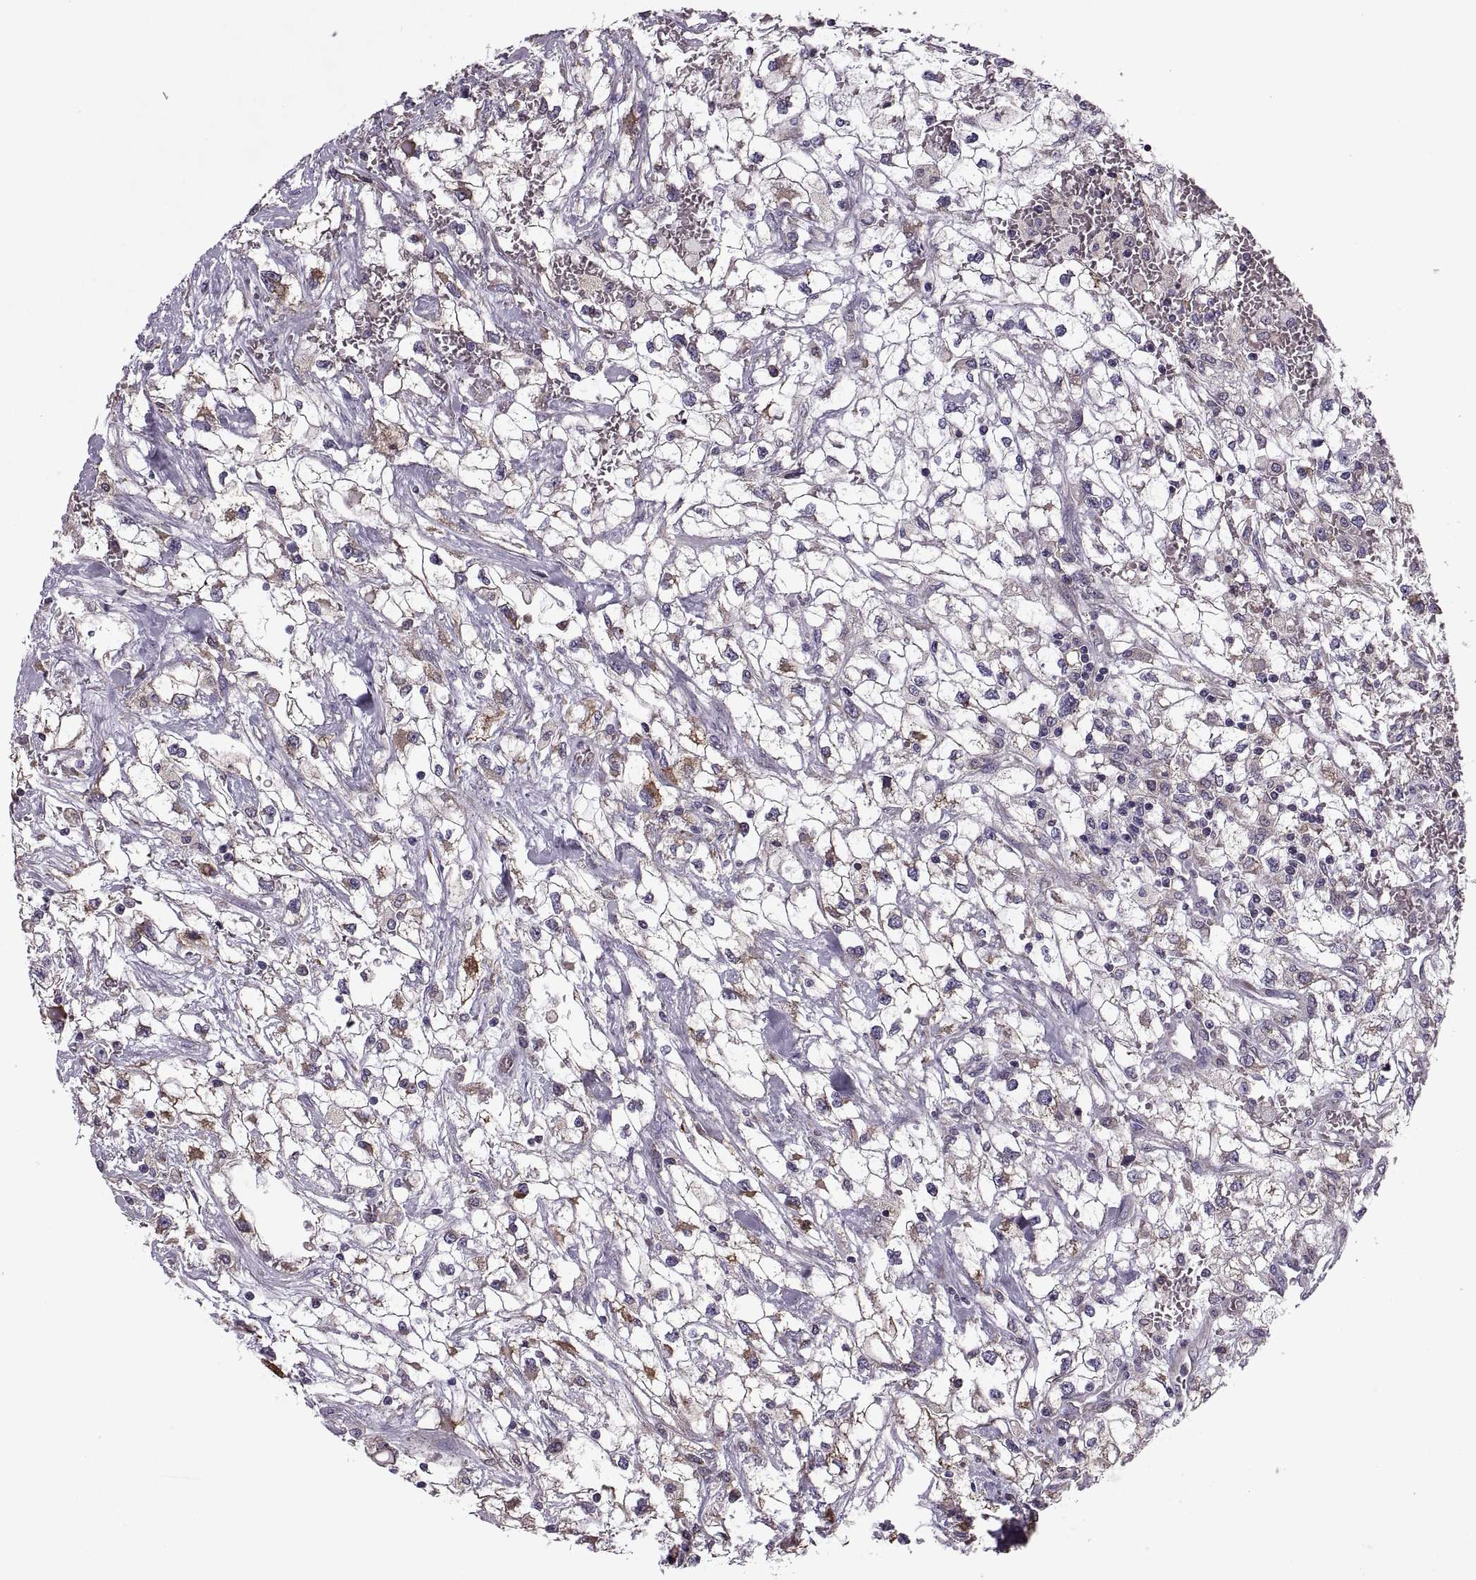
{"staining": {"intensity": "moderate", "quantity": "<25%", "location": "cytoplasmic/membranous"}, "tissue": "renal cancer", "cell_type": "Tumor cells", "image_type": "cancer", "snomed": [{"axis": "morphology", "description": "Adenocarcinoma, NOS"}, {"axis": "topography", "description": "Kidney"}], "caption": "This histopathology image shows adenocarcinoma (renal) stained with immunohistochemistry (IHC) to label a protein in brown. The cytoplasmic/membranous of tumor cells show moderate positivity for the protein. Nuclei are counter-stained blue.", "gene": "LETM2", "patient": {"sex": "male", "age": 59}}